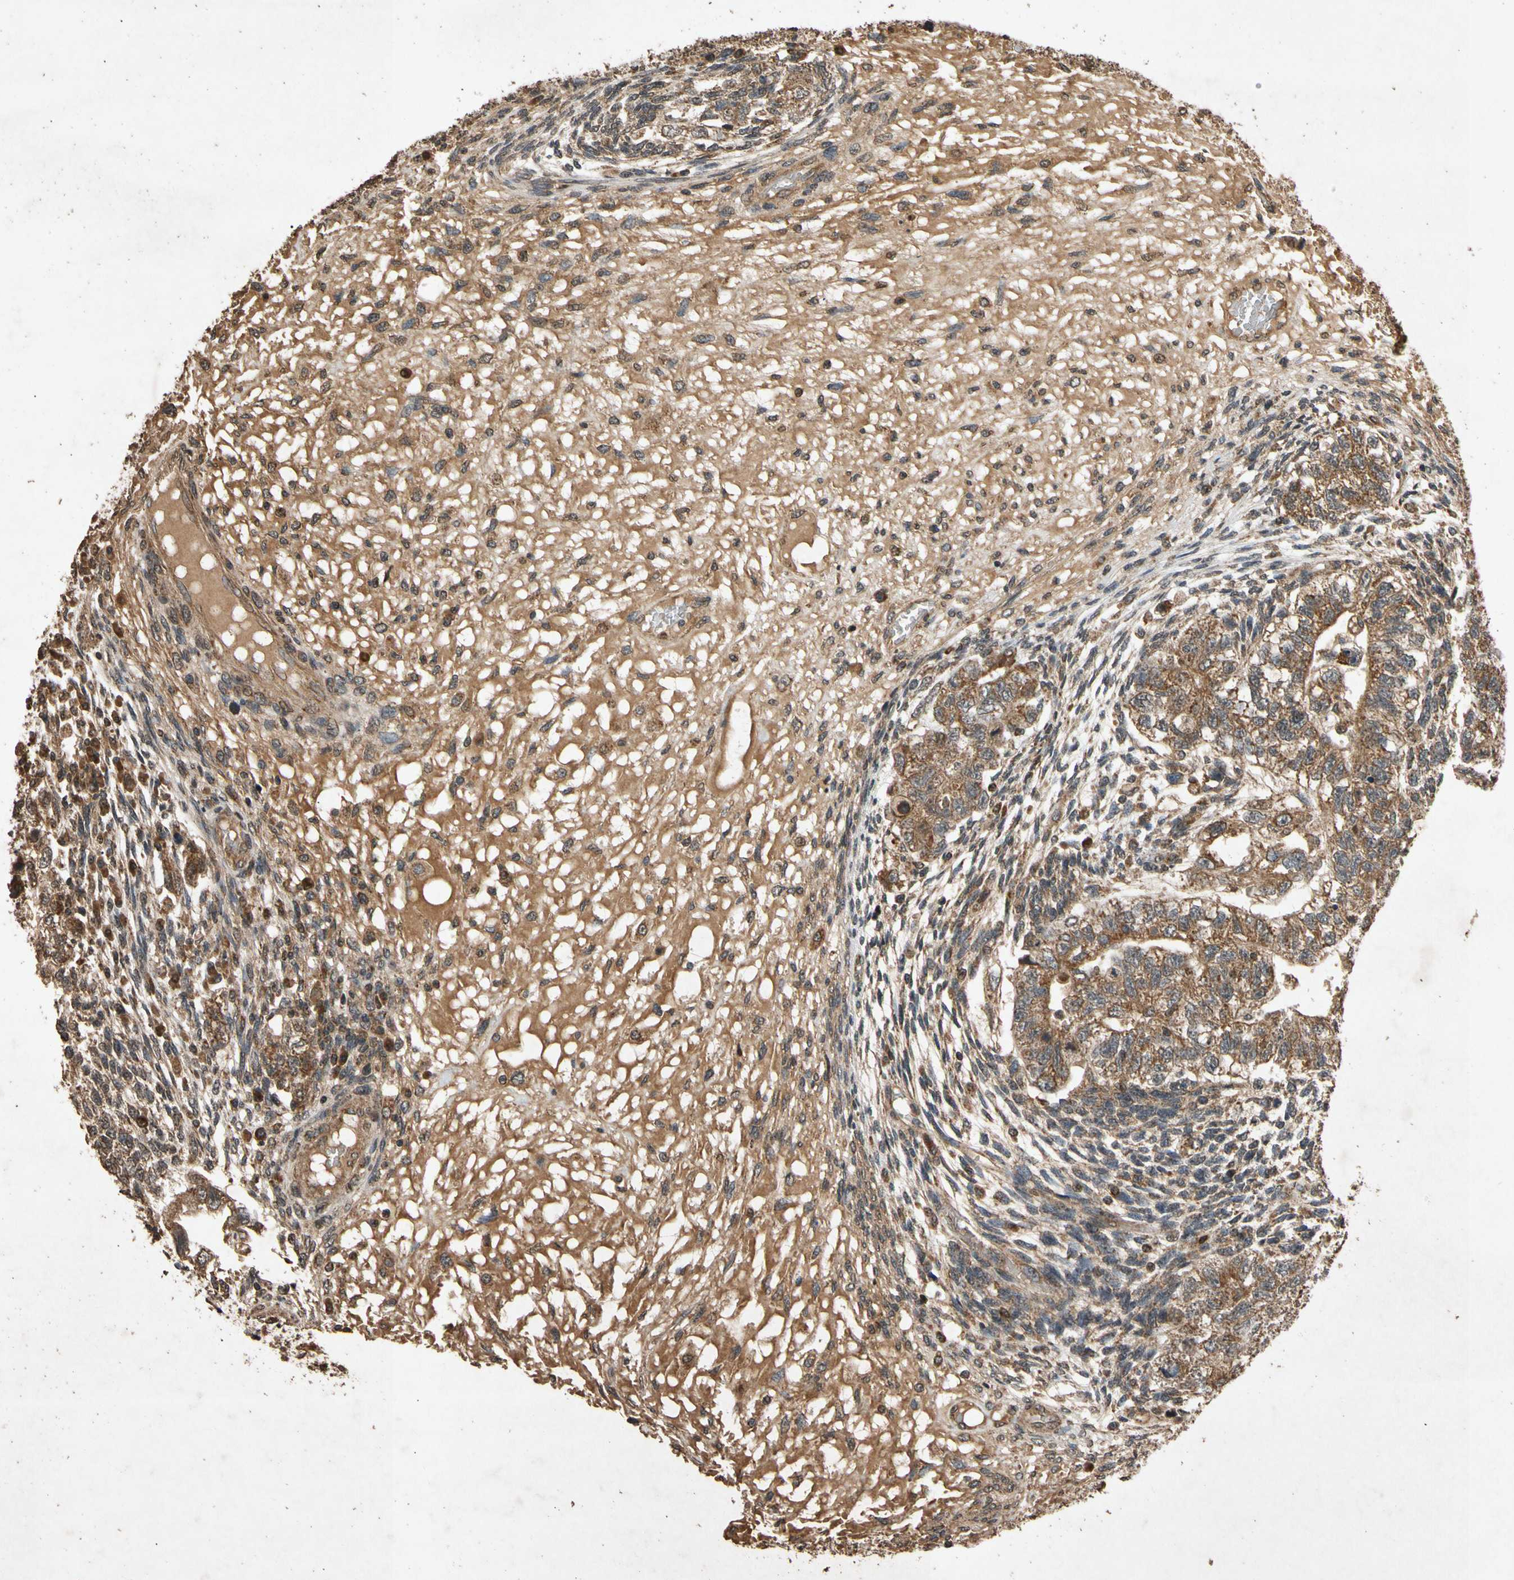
{"staining": {"intensity": "moderate", "quantity": ">75%", "location": "cytoplasmic/membranous"}, "tissue": "testis cancer", "cell_type": "Tumor cells", "image_type": "cancer", "snomed": [{"axis": "morphology", "description": "Normal tissue, NOS"}, {"axis": "morphology", "description": "Carcinoma, Embryonal, NOS"}, {"axis": "topography", "description": "Testis"}], "caption": "A high-resolution photomicrograph shows immunohistochemistry staining of embryonal carcinoma (testis), which exhibits moderate cytoplasmic/membranous expression in about >75% of tumor cells. Ihc stains the protein in brown and the nuclei are stained blue.", "gene": "TXN2", "patient": {"sex": "male", "age": 36}}